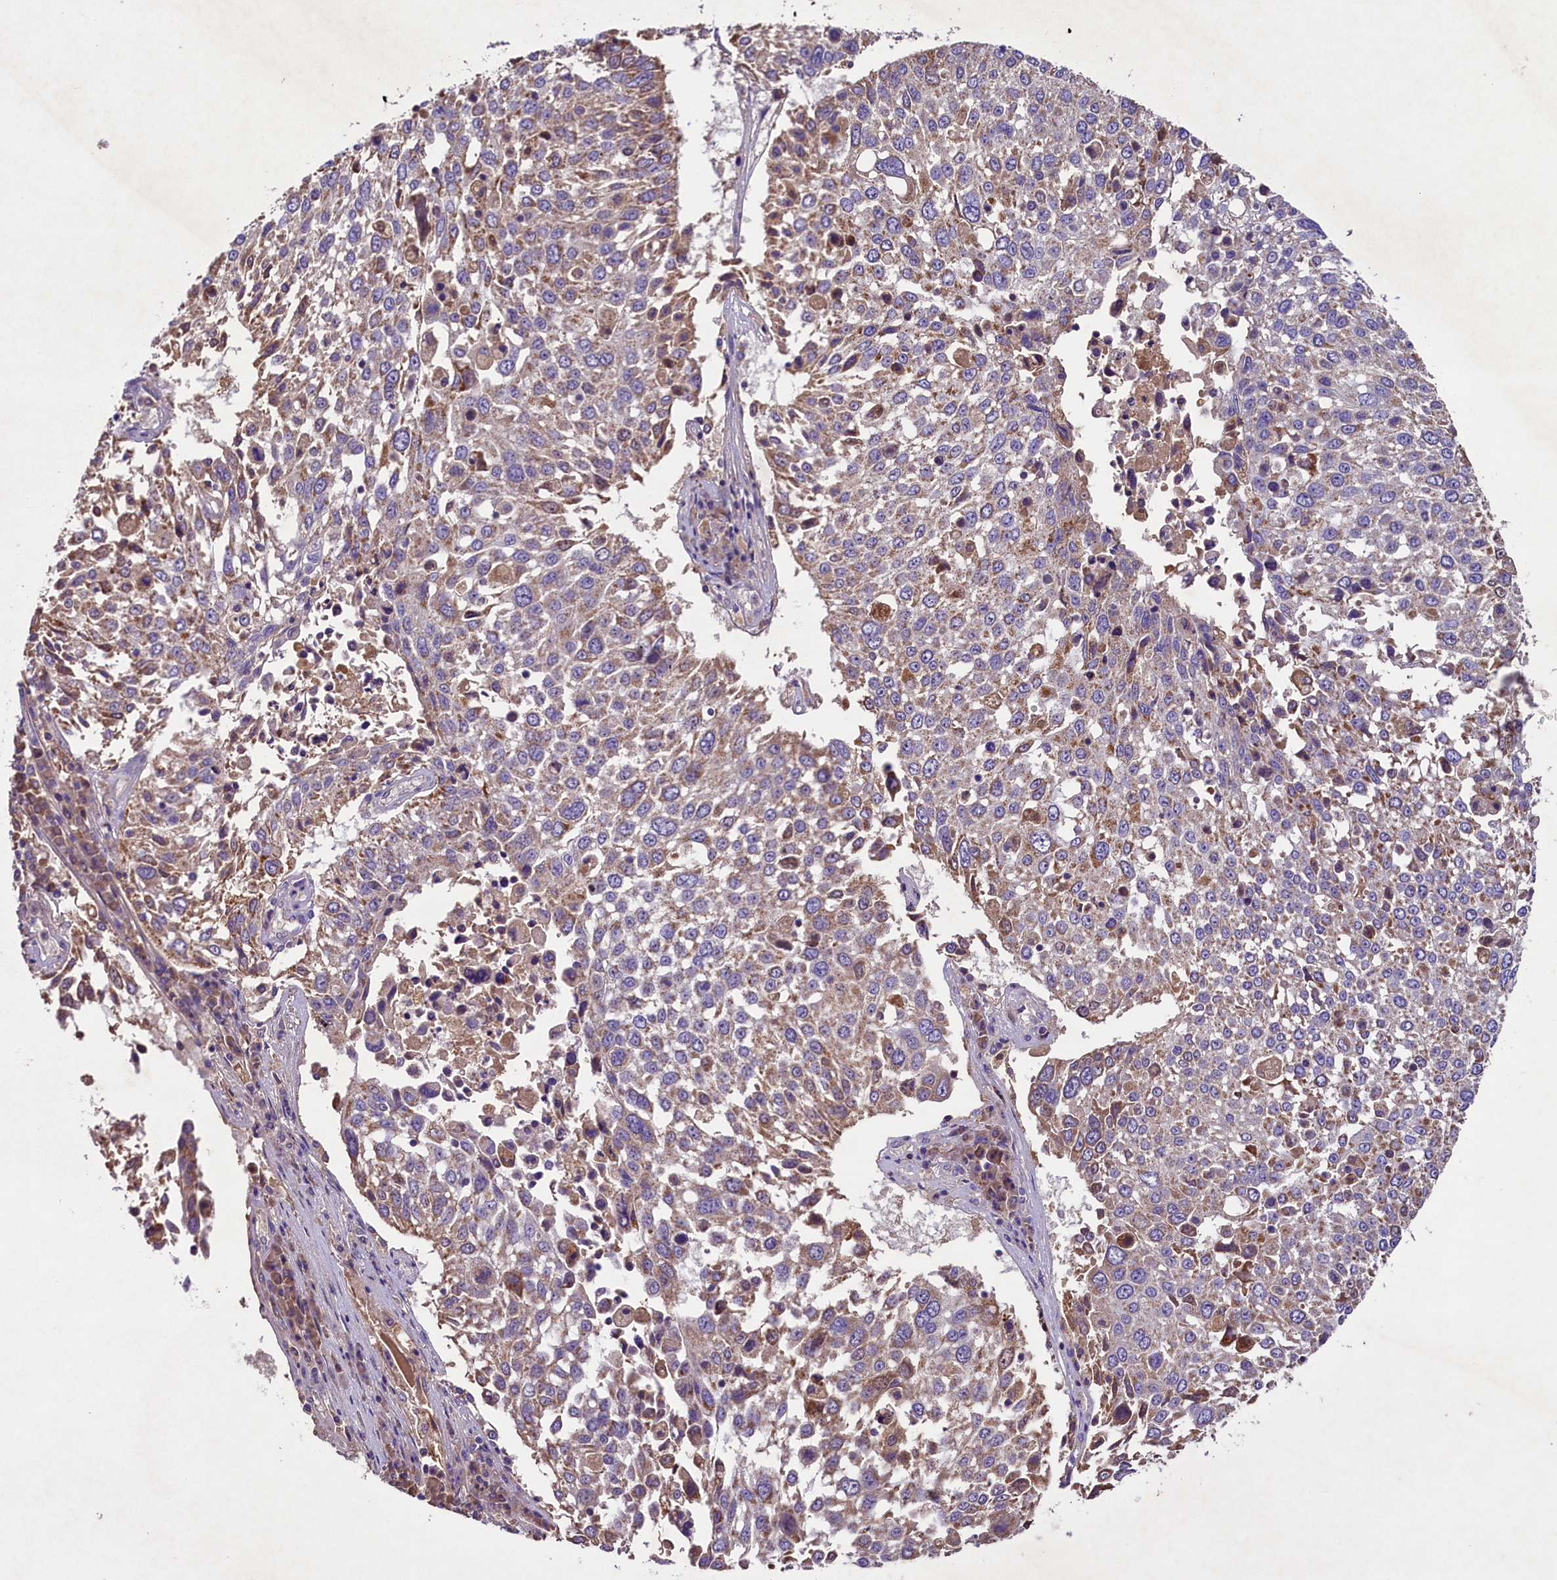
{"staining": {"intensity": "moderate", "quantity": "<25%", "location": "cytoplasmic/membranous"}, "tissue": "lung cancer", "cell_type": "Tumor cells", "image_type": "cancer", "snomed": [{"axis": "morphology", "description": "Squamous cell carcinoma, NOS"}, {"axis": "topography", "description": "Lung"}], "caption": "A histopathology image showing moderate cytoplasmic/membranous expression in about <25% of tumor cells in lung cancer (squamous cell carcinoma), as visualized by brown immunohistochemical staining.", "gene": "PMPCB", "patient": {"sex": "male", "age": 65}}